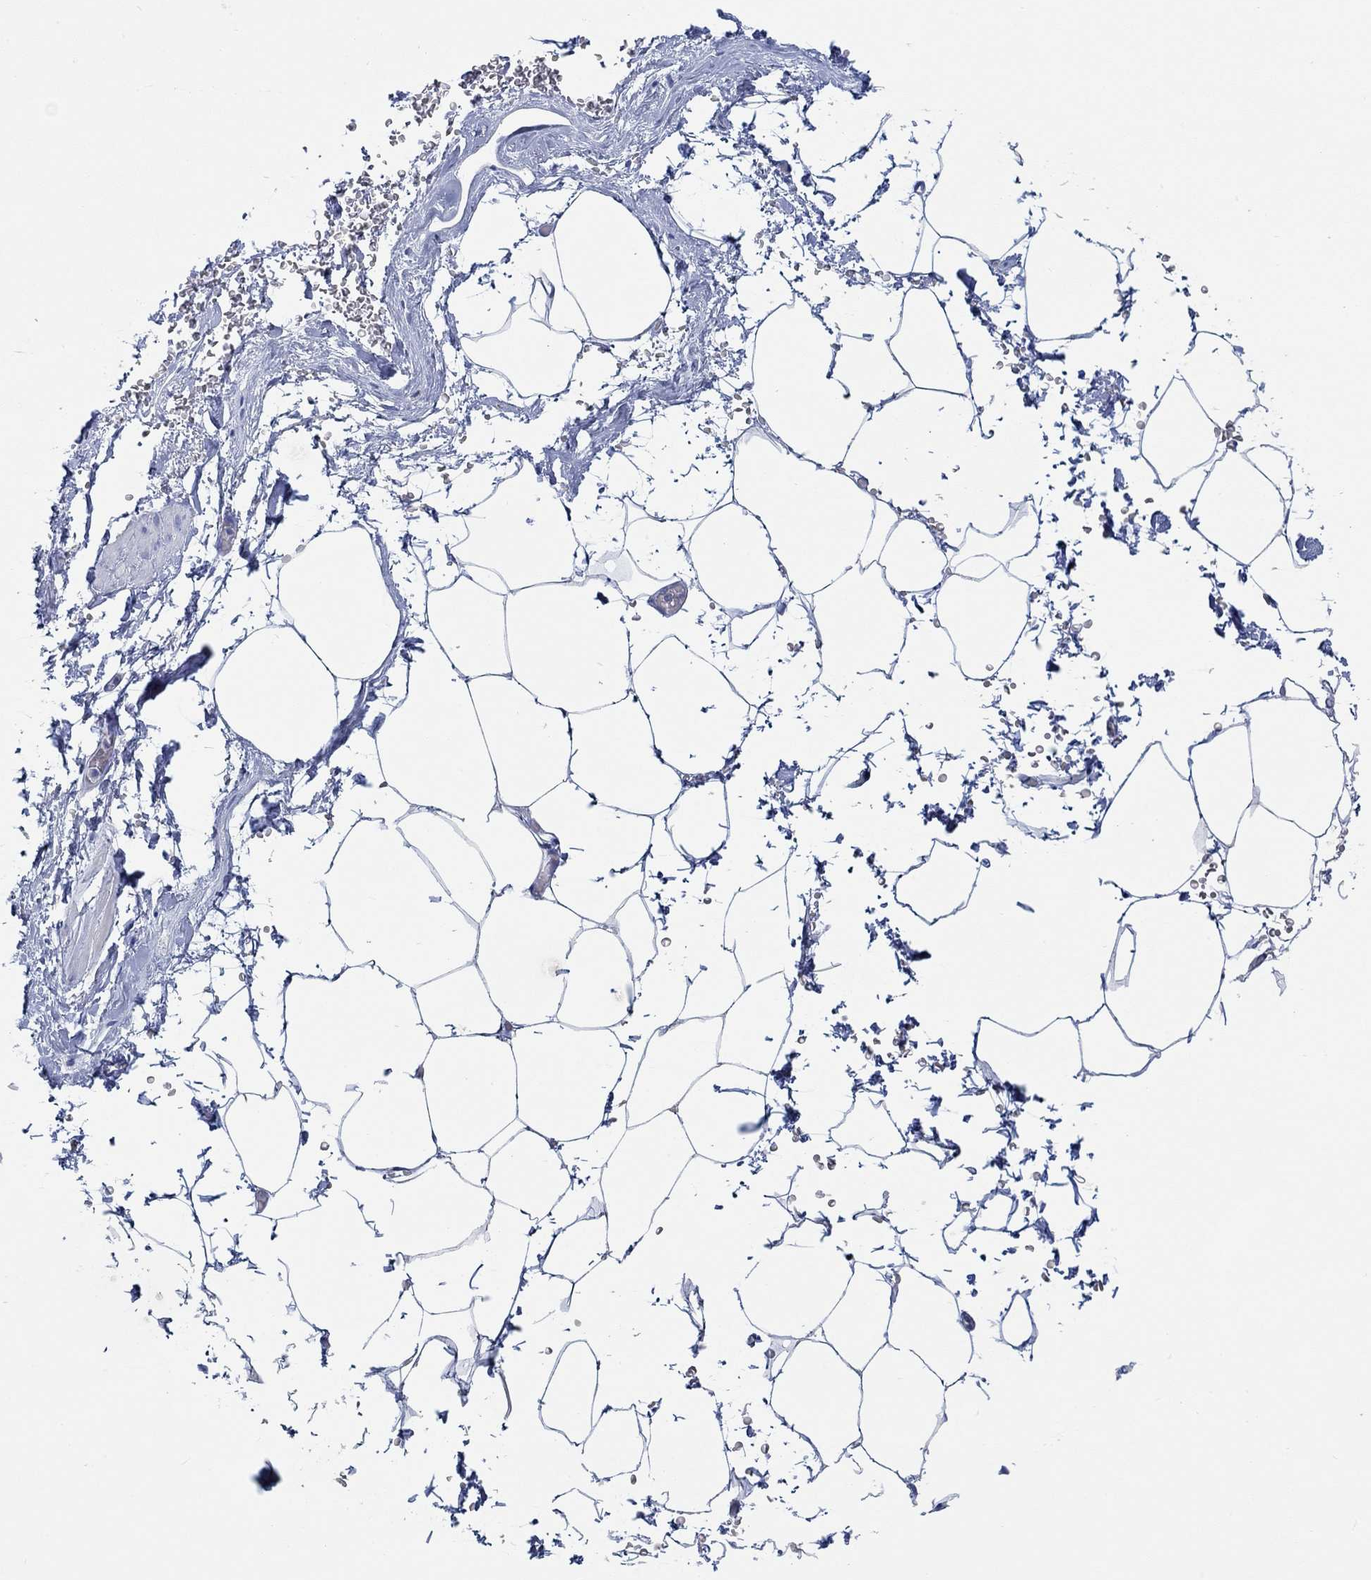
{"staining": {"intensity": "negative", "quantity": "none", "location": "none"}, "tissue": "adipose tissue", "cell_type": "Adipocytes", "image_type": "normal", "snomed": [{"axis": "morphology", "description": "Normal tissue, NOS"}, {"axis": "topography", "description": "Soft tissue"}, {"axis": "topography", "description": "Adipose tissue"}, {"axis": "topography", "description": "Vascular tissue"}, {"axis": "topography", "description": "Peripheral nerve tissue"}], "caption": "A photomicrograph of human adipose tissue is negative for staining in adipocytes.", "gene": "GLOD5", "patient": {"sex": "male", "age": 68}}